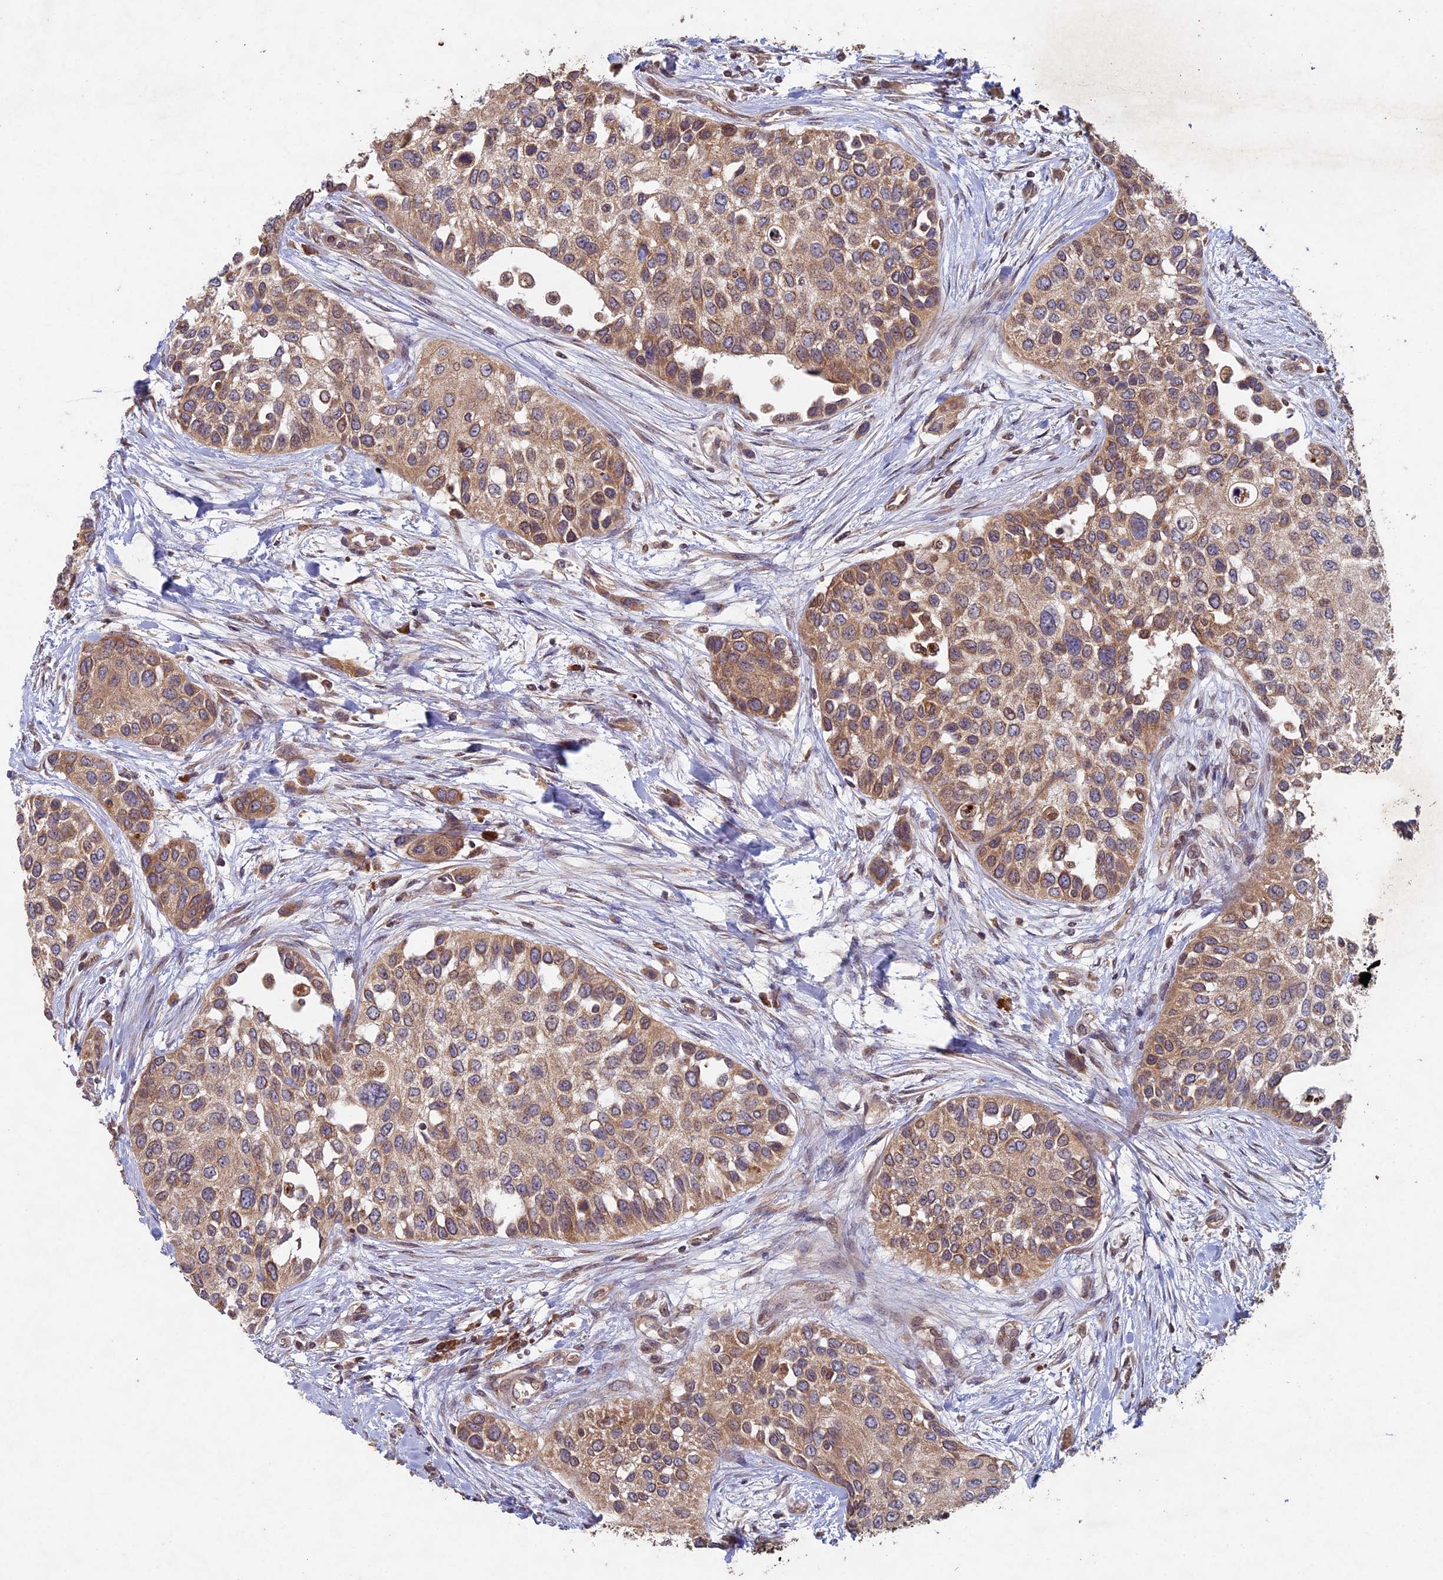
{"staining": {"intensity": "moderate", "quantity": ">75%", "location": "cytoplasmic/membranous"}, "tissue": "urothelial cancer", "cell_type": "Tumor cells", "image_type": "cancer", "snomed": [{"axis": "morphology", "description": "Normal tissue, NOS"}, {"axis": "morphology", "description": "Urothelial carcinoma, High grade"}, {"axis": "topography", "description": "Vascular tissue"}, {"axis": "topography", "description": "Urinary bladder"}], "caption": "Moderate cytoplasmic/membranous positivity is identified in about >75% of tumor cells in high-grade urothelial carcinoma. (DAB (3,3'-diaminobenzidine) = brown stain, brightfield microscopy at high magnification).", "gene": "RCCD1", "patient": {"sex": "female", "age": 56}}